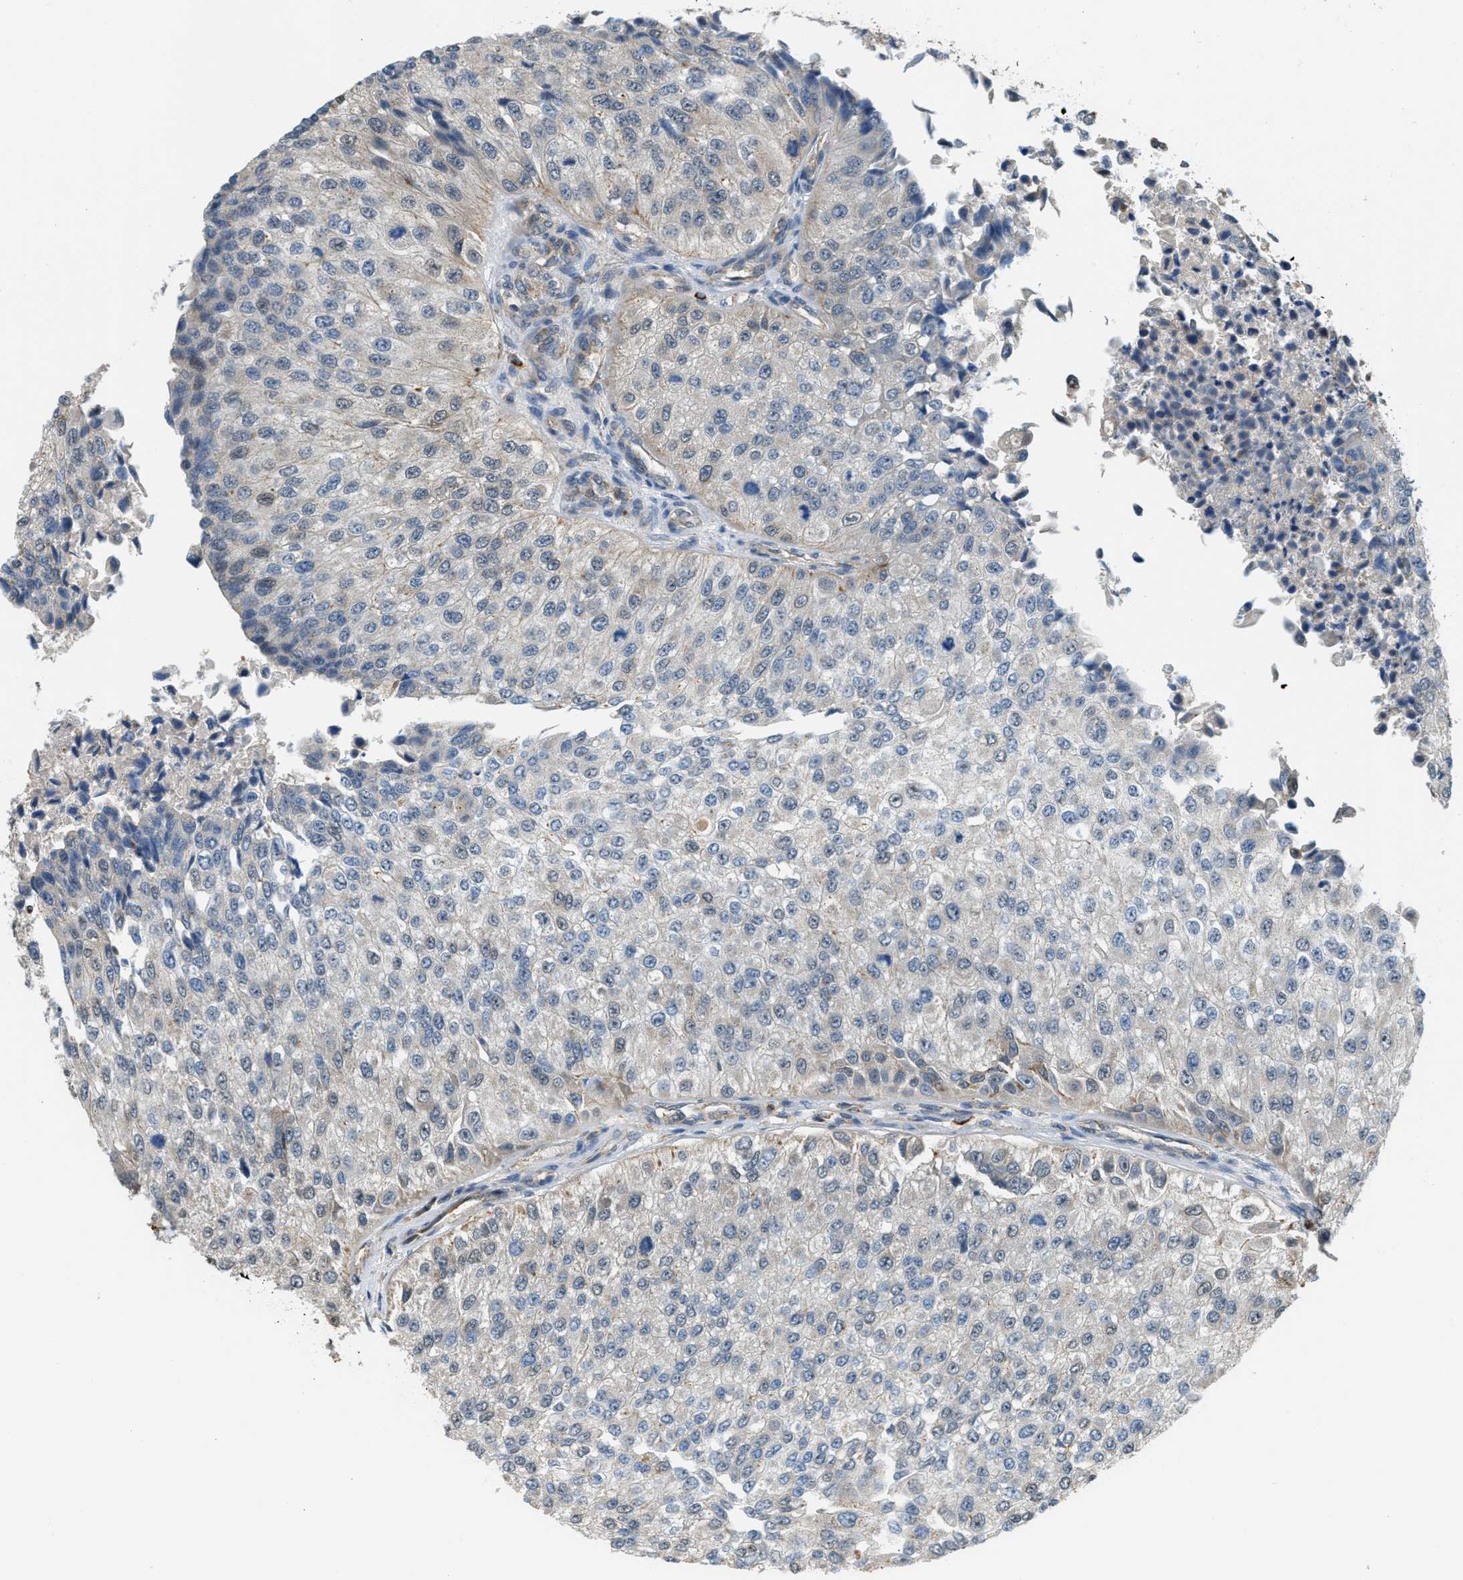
{"staining": {"intensity": "weak", "quantity": "<25%", "location": "cytoplasmic/membranous"}, "tissue": "urothelial cancer", "cell_type": "Tumor cells", "image_type": "cancer", "snomed": [{"axis": "morphology", "description": "Urothelial carcinoma, High grade"}, {"axis": "topography", "description": "Kidney"}, {"axis": "topography", "description": "Urinary bladder"}], "caption": "A micrograph of human urothelial cancer is negative for staining in tumor cells.", "gene": "STARD3NL", "patient": {"sex": "male", "age": 77}}